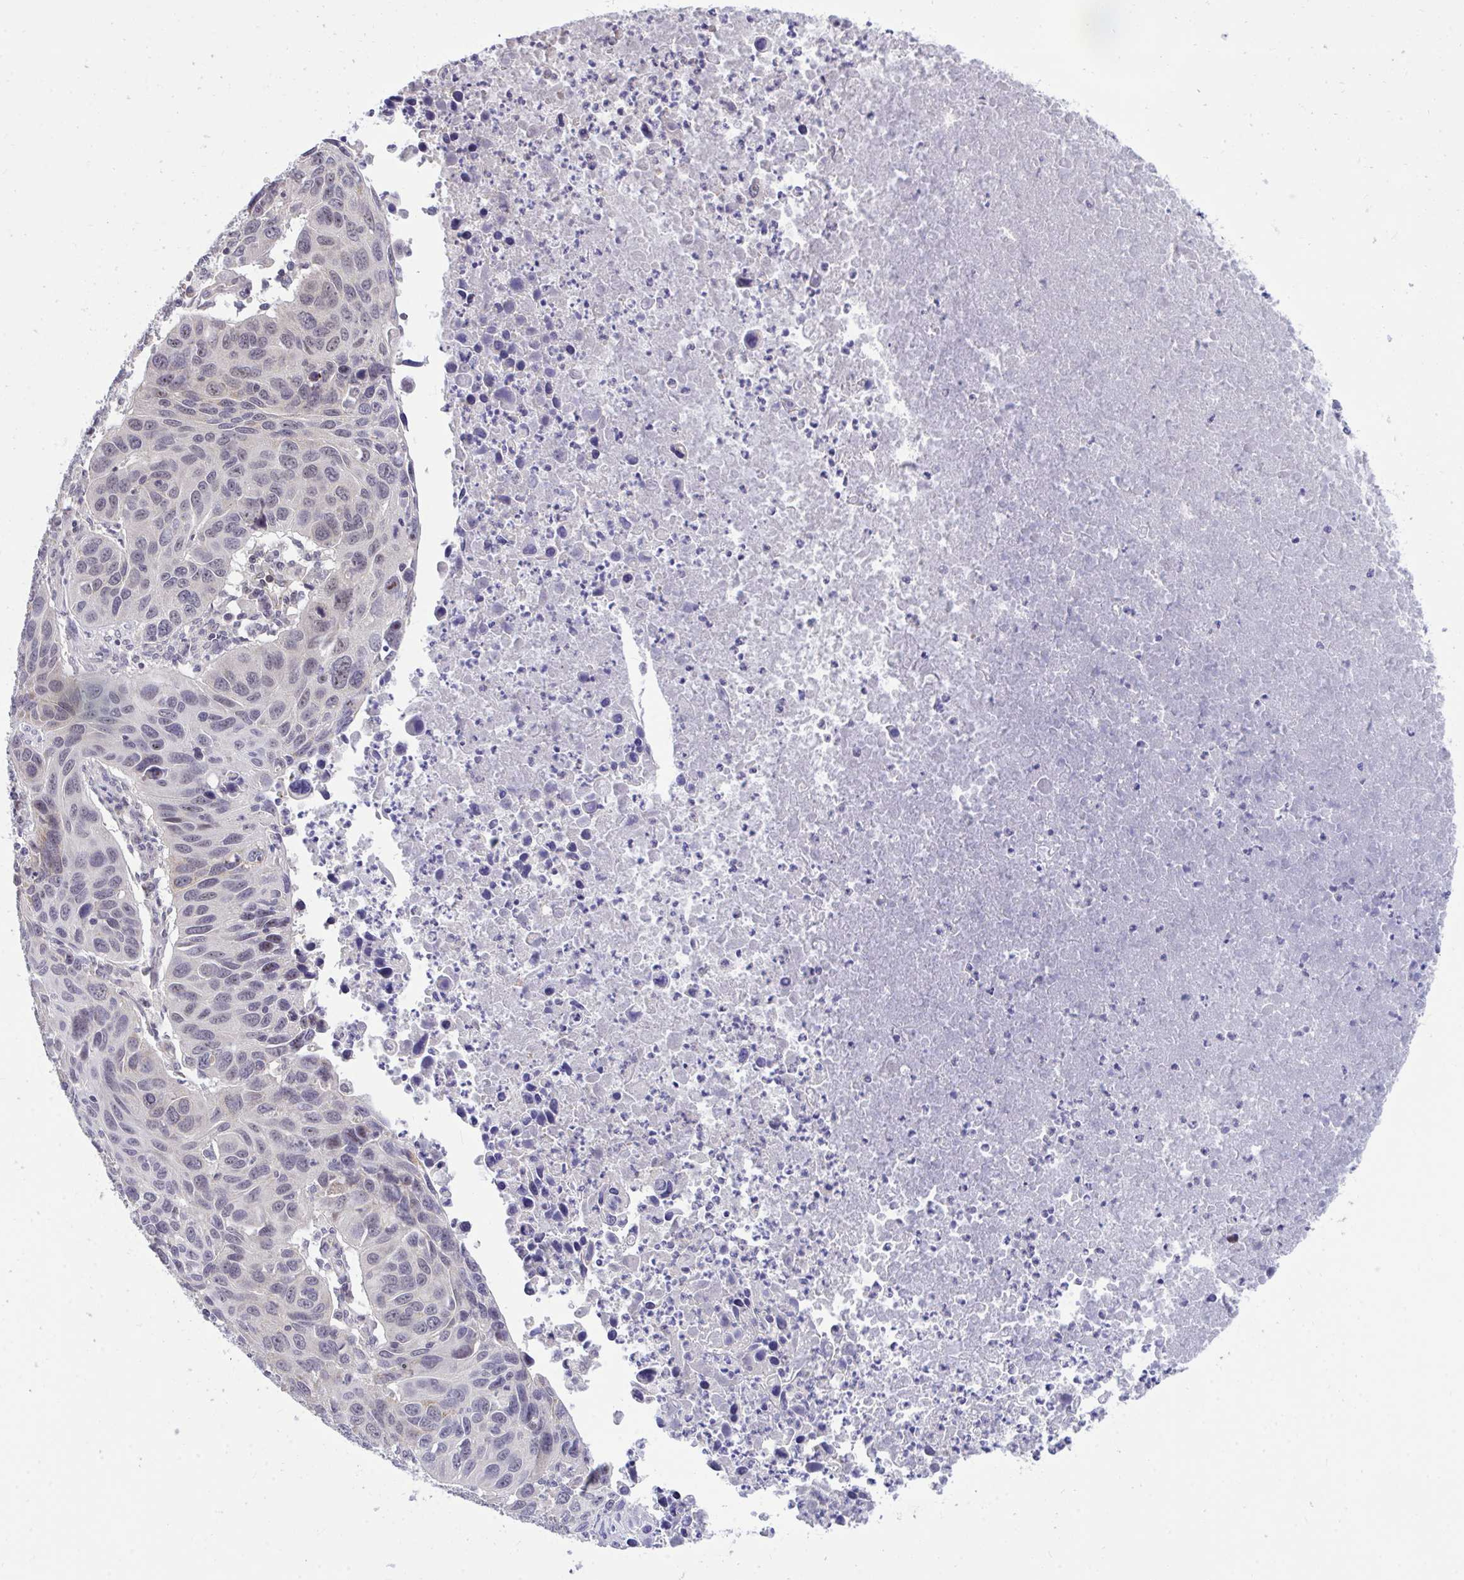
{"staining": {"intensity": "negative", "quantity": "none", "location": "none"}, "tissue": "lung cancer", "cell_type": "Tumor cells", "image_type": "cancer", "snomed": [{"axis": "morphology", "description": "Squamous cell carcinoma, NOS"}, {"axis": "topography", "description": "Lung"}], "caption": "Tumor cells show no significant protein staining in lung squamous cell carcinoma. (IHC, brightfield microscopy, high magnification).", "gene": "PPP1CA", "patient": {"sex": "female", "age": 61}}